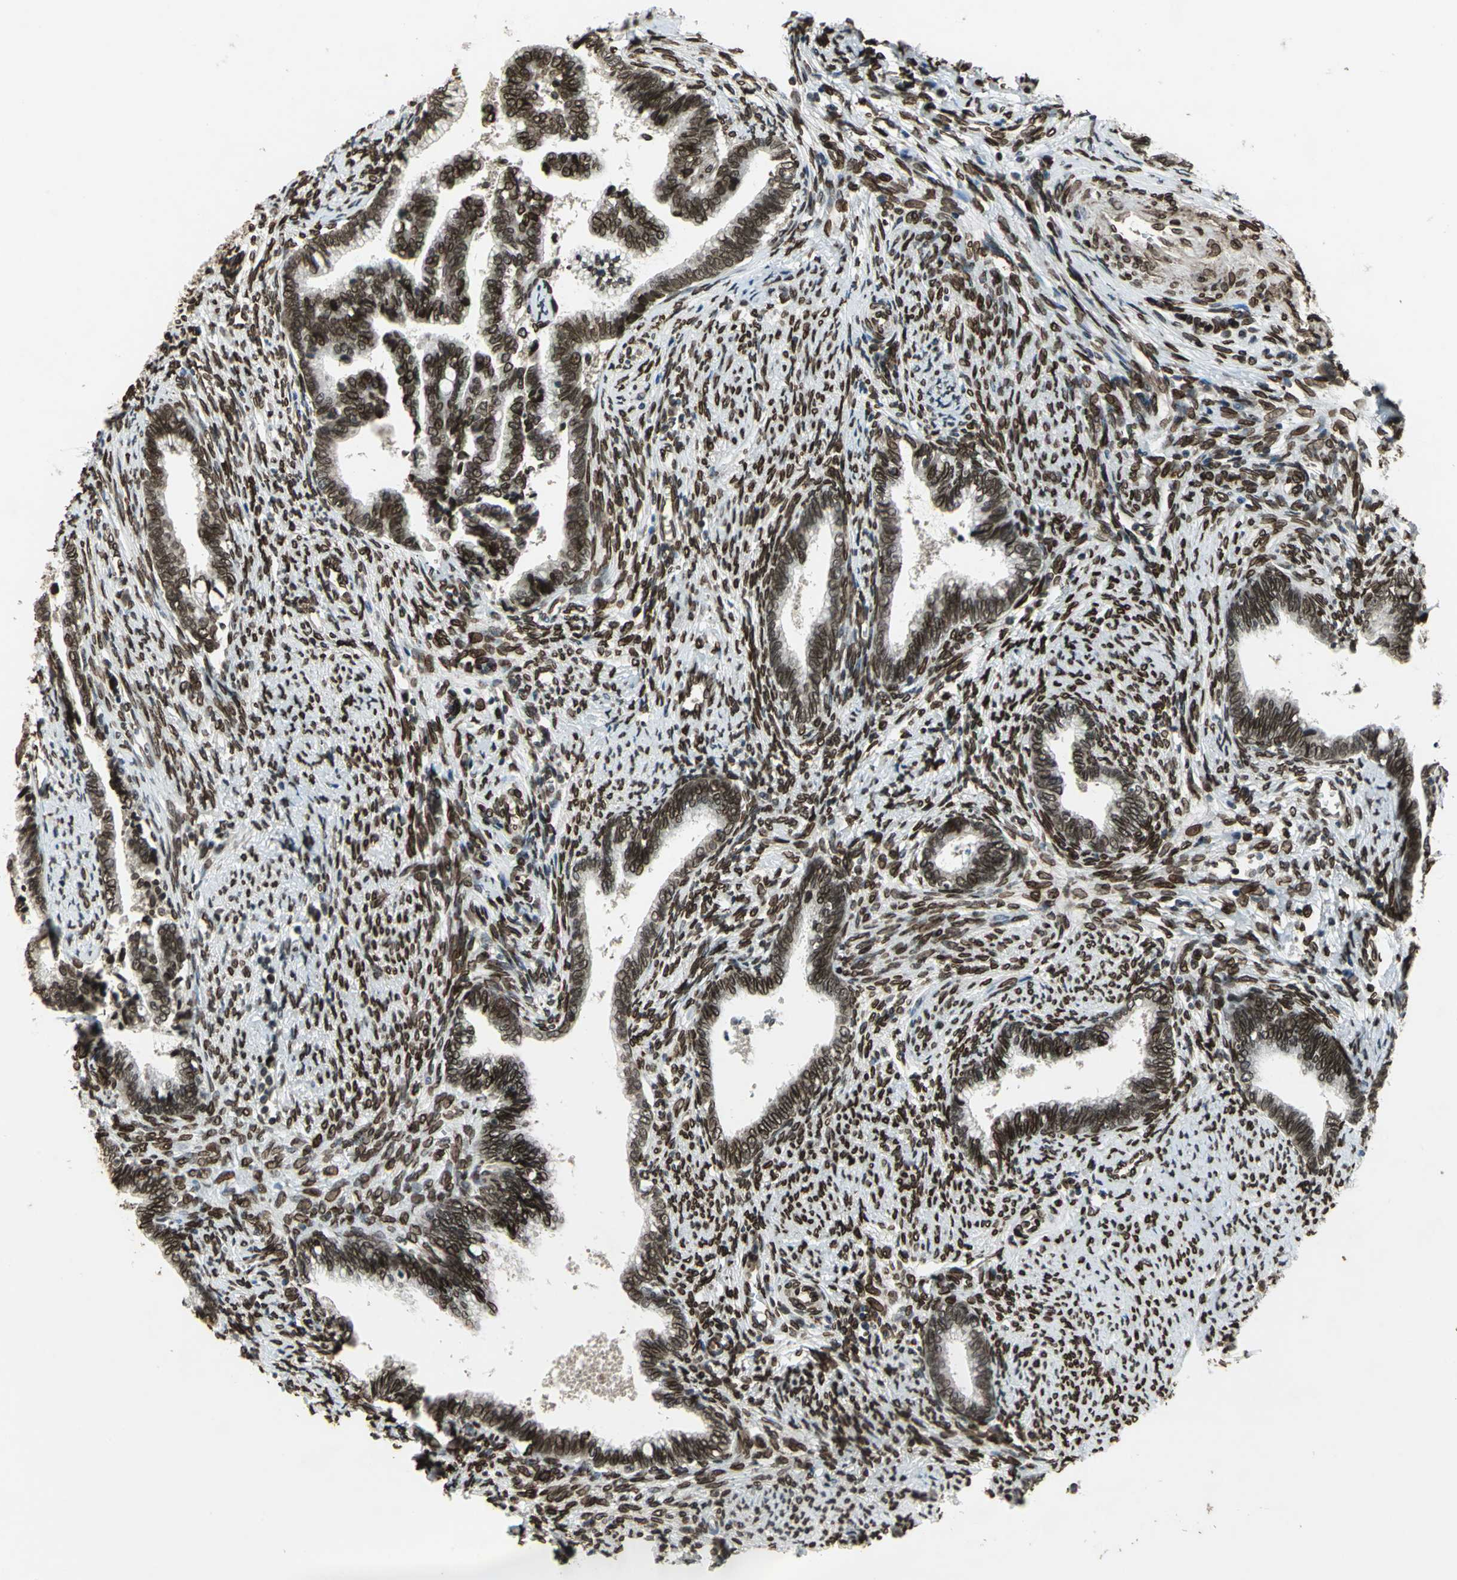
{"staining": {"intensity": "strong", "quantity": ">75%", "location": "cytoplasmic/membranous,nuclear"}, "tissue": "cervical cancer", "cell_type": "Tumor cells", "image_type": "cancer", "snomed": [{"axis": "morphology", "description": "Adenocarcinoma, NOS"}, {"axis": "topography", "description": "Cervix"}], "caption": "High-power microscopy captured an immunohistochemistry (IHC) micrograph of adenocarcinoma (cervical), revealing strong cytoplasmic/membranous and nuclear staining in approximately >75% of tumor cells.", "gene": "ISY1", "patient": {"sex": "female", "age": 44}}